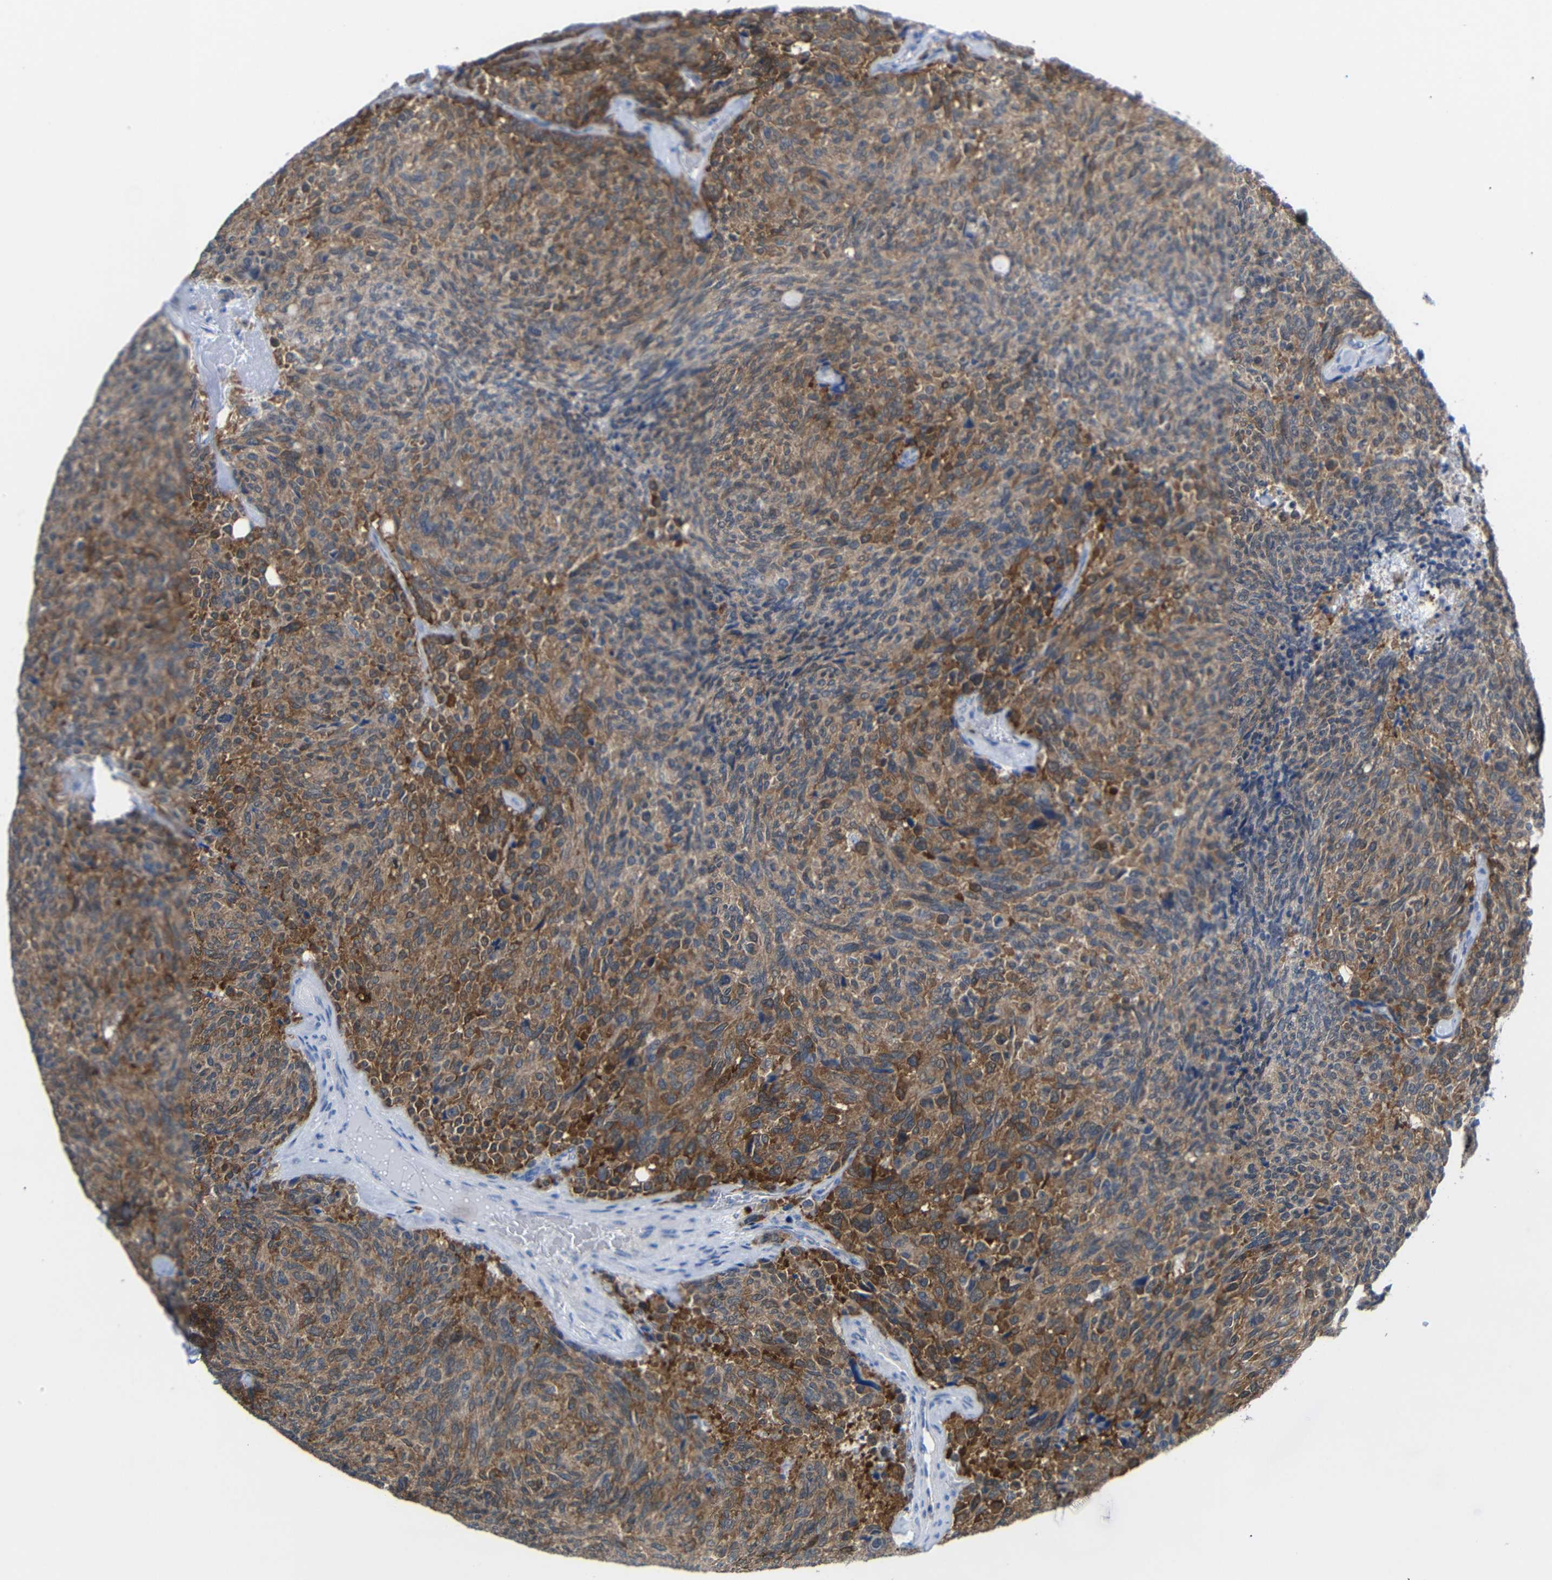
{"staining": {"intensity": "moderate", "quantity": ">75%", "location": "cytoplasmic/membranous"}, "tissue": "carcinoid", "cell_type": "Tumor cells", "image_type": "cancer", "snomed": [{"axis": "morphology", "description": "Carcinoid, malignant, NOS"}, {"axis": "topography", "description": "Pancreas"}], "caption": "A micrograph of human carcinoid stained for a protein shows moderate cytoplasmic/membranous brown staining in tumor cells.", "gene": "PEBP1", "patient": {"sex": "female", "age": 54}}